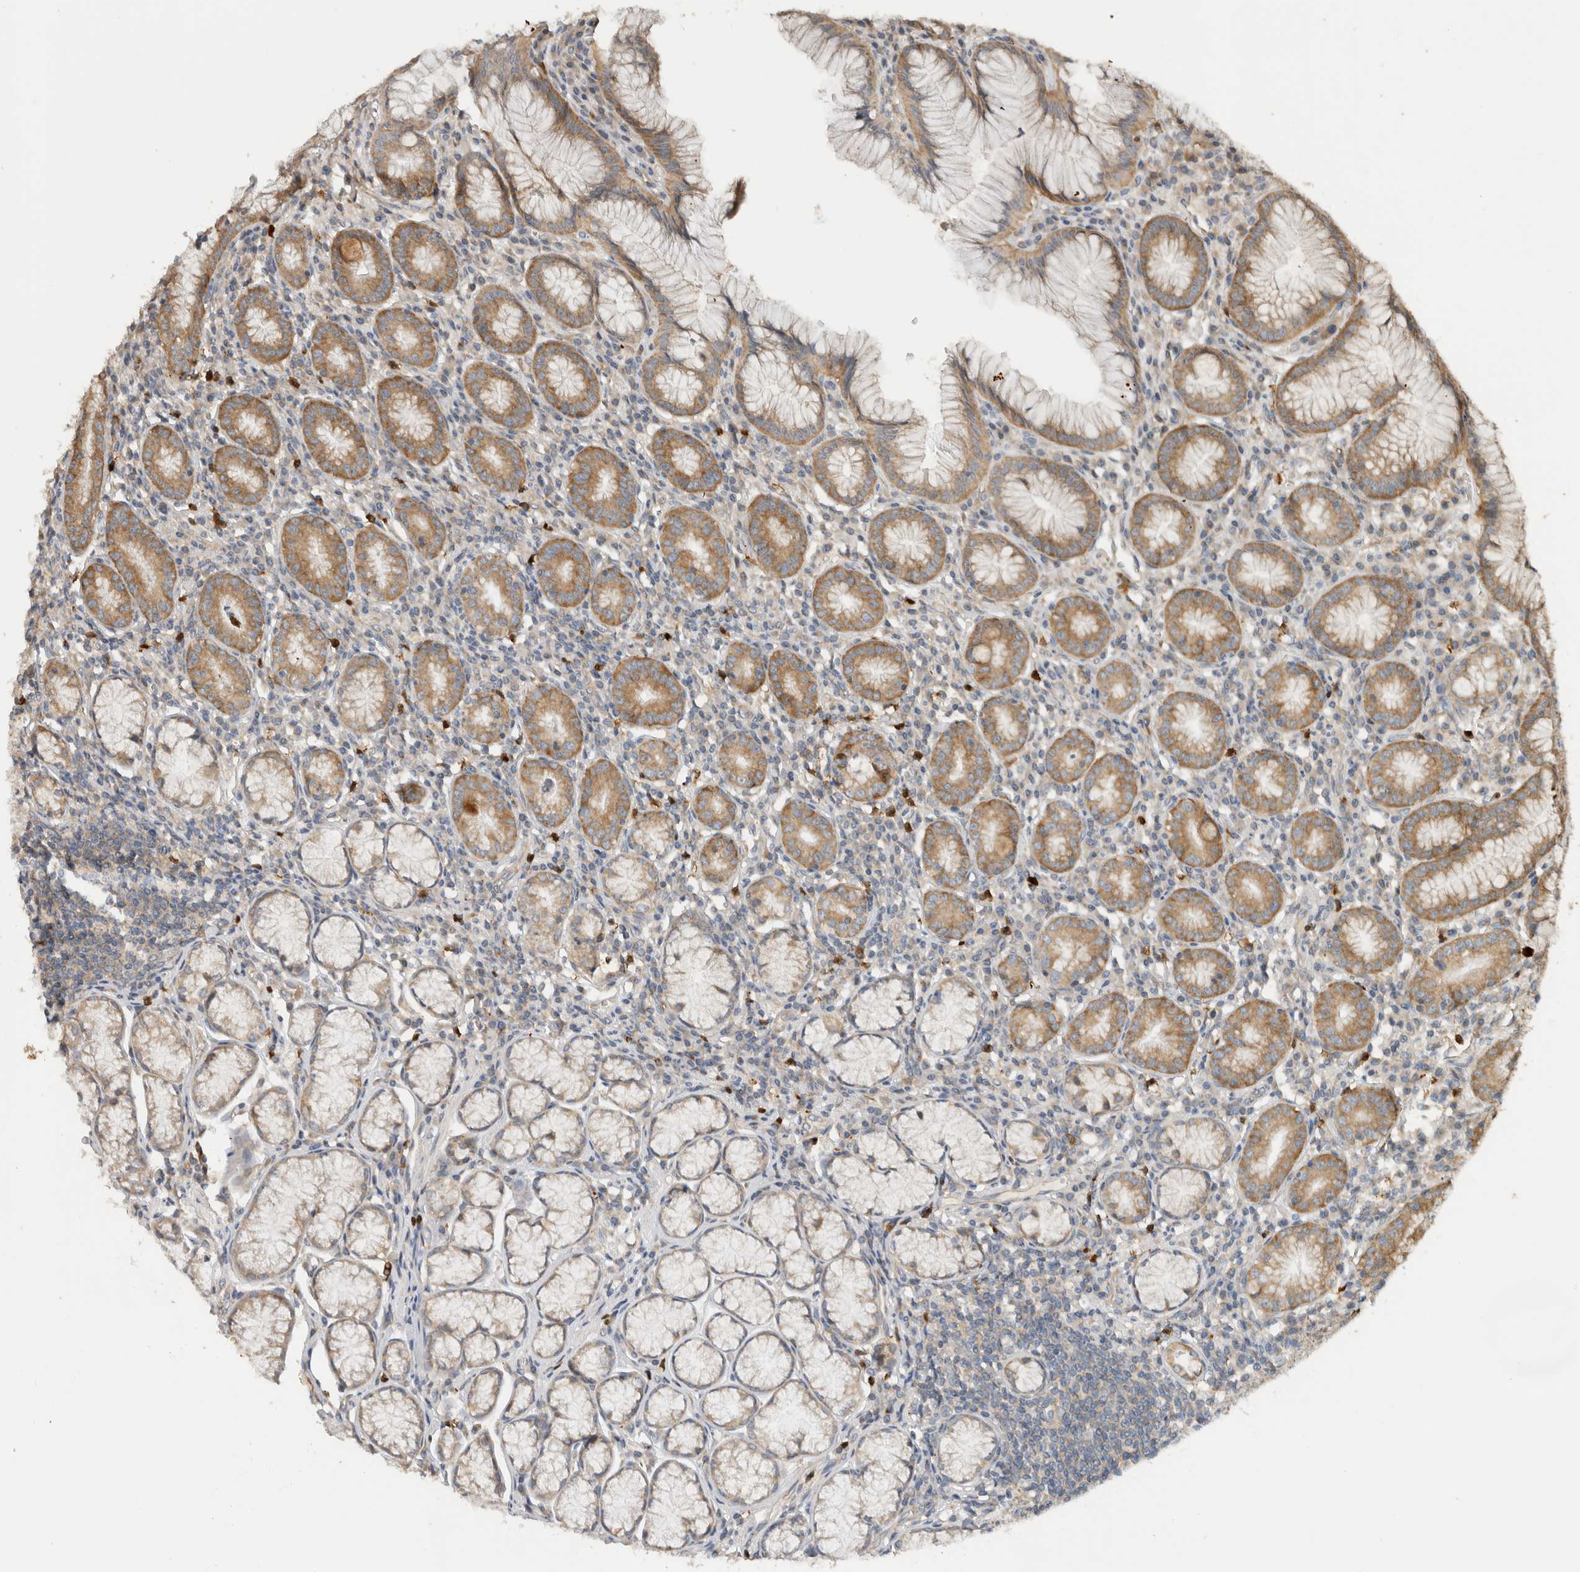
{"staining": {"intensity": "moderate", "quantity": "25%-75%", "location": "cytoplasmic/membranous"}, "tissue": "stomach", "cell_type": "Glandular cells", "image_type": "normal", "snomed": [{"axis": "morphology", "description": "Normal tissue, NOS"}, {"axis": "topography", "description": "Stomach"}], "caption": "Immunohistochemical staining of benign human stomach shows 25%-75% levels of moderate cytoplasmic/membranous protein staining in about 25%-75% of glandular cells. (Brightfield microscopy of DAB IHC at high magnification).", "gene": "PUM1", "patient": {"sex": "male", "age": 55}}